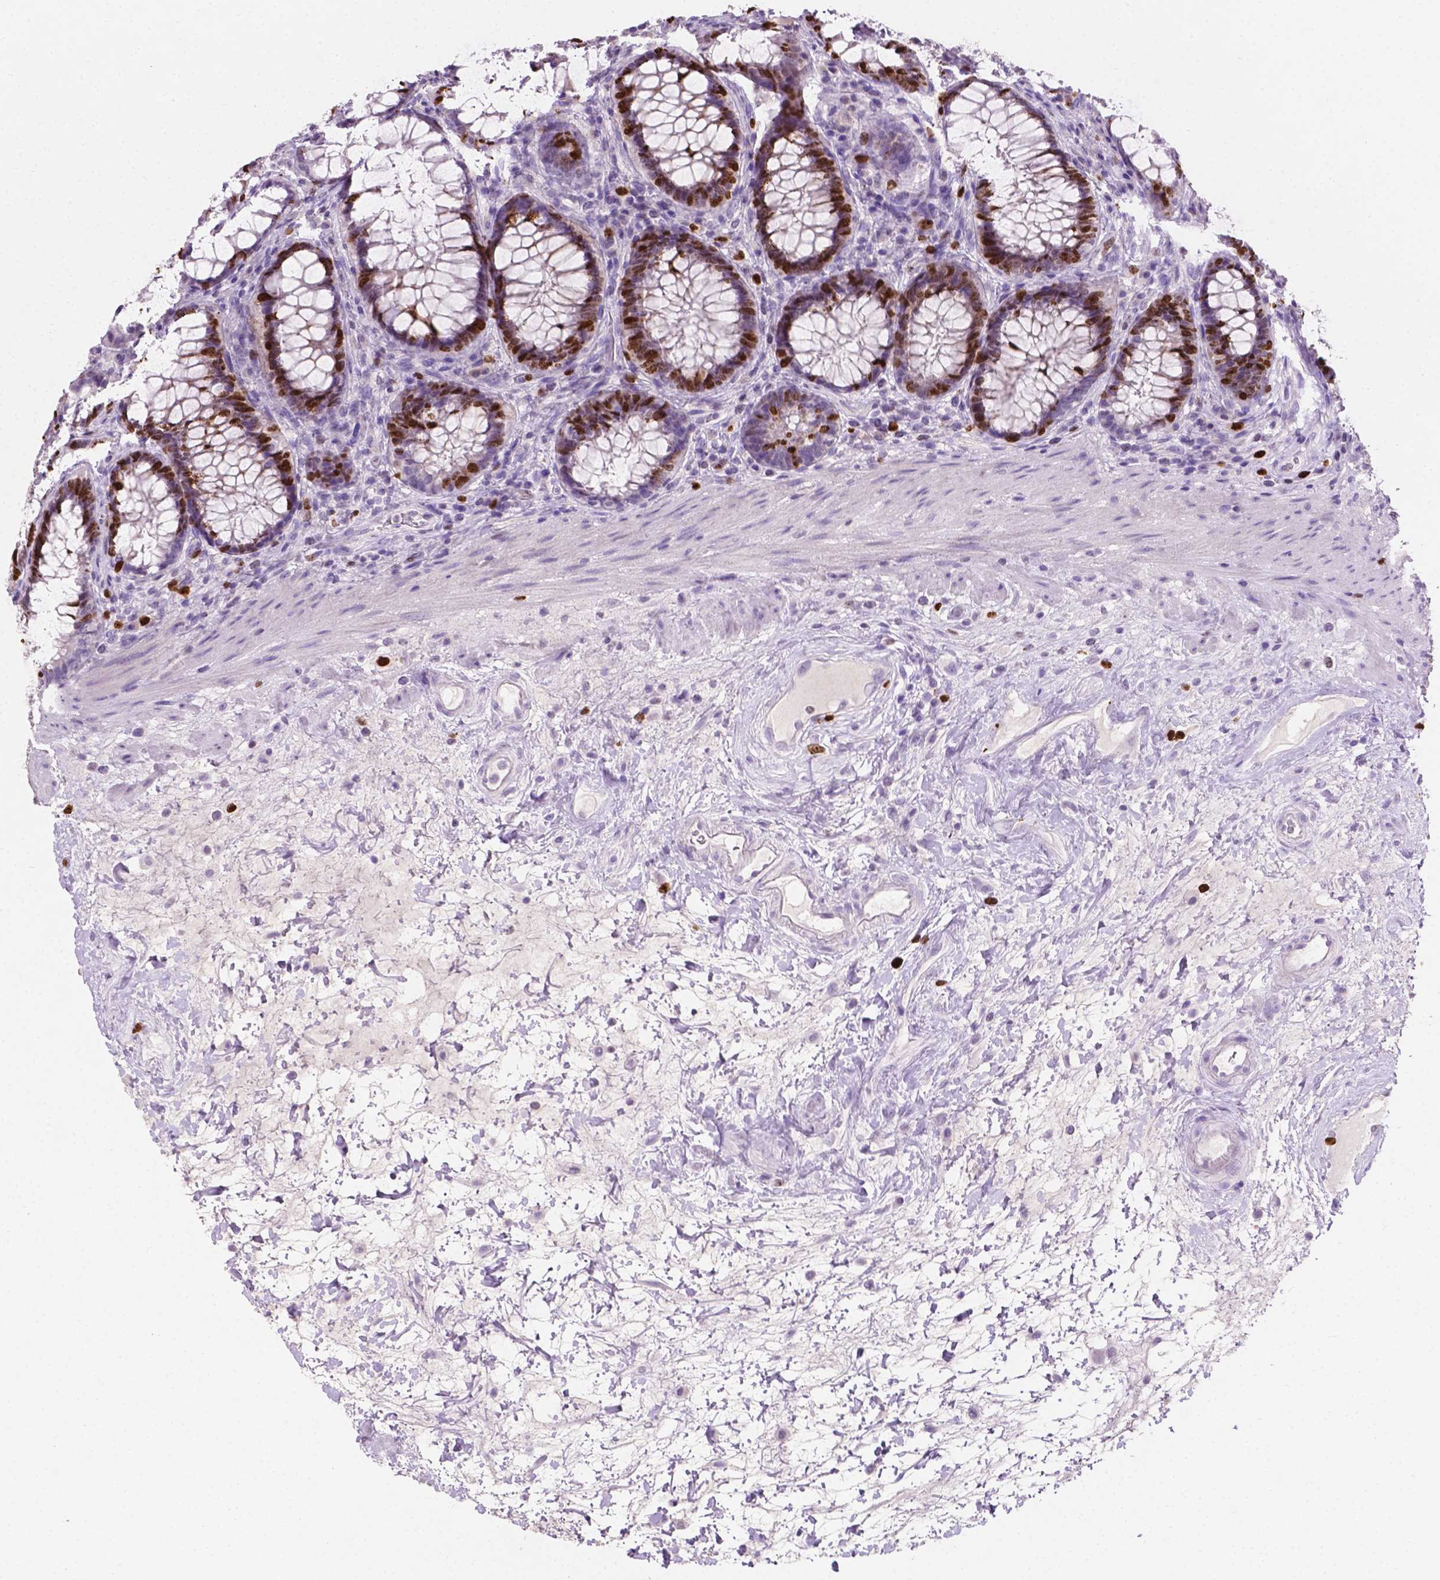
{"staining": {"intensity": "strong", "quantity": "25%-75%", "location": "nuclear"}, "tissue": "rectum", "cell_type": "Glandular cells", "image_type": "normal", "snomed": [{"axis": "morphology", "description": "Normal tissue, NOS"}, {"axis": "topography", "description": "Rectum"}], "caption": "The image displays staining of unremarkable rectum, revealing strong nuclear protein staining (brown color) within glandular cells.", "gene": "SIAH2", "patient": {"sex": "male", "age": 72}}